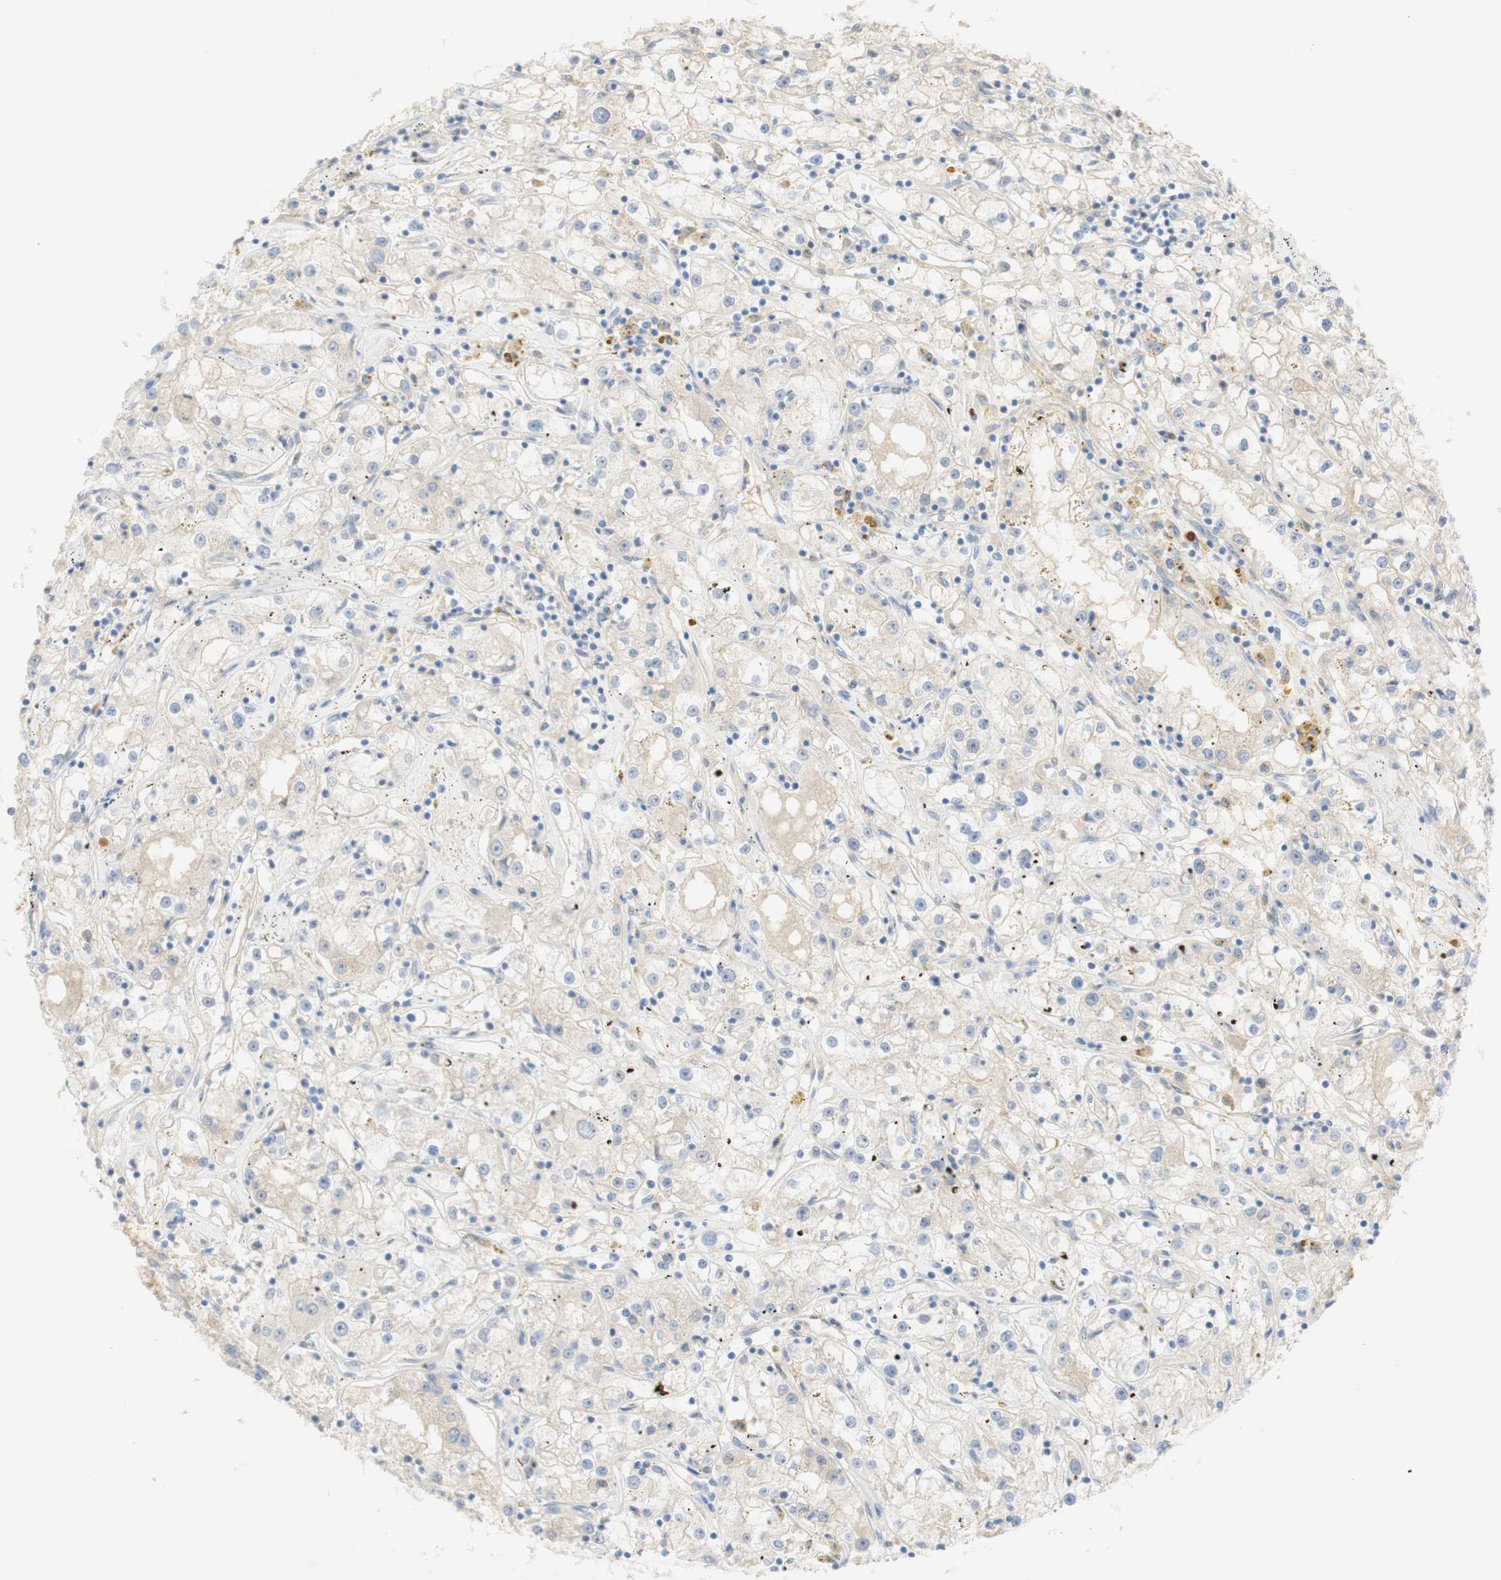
{"staining": {"intensity": "negative", "quantity": "none", "location": "none"}, "tissue": "renal cancer", "cell_type": "Tumor cells", "image_type": "cancer", "snomed": [{"axis": "morphology", "description": "Adenocarcinoma, NOS"}, {"axis": "topography", "description": "Kidney"}], "caption": "IHC histopathology image of human renal adenocarcinoma stained for a protein (brown), which demonstrates no positivity in tumor cells.", "gene": "SELENBP1", "patient": {"sex": "male", "age": 56}}